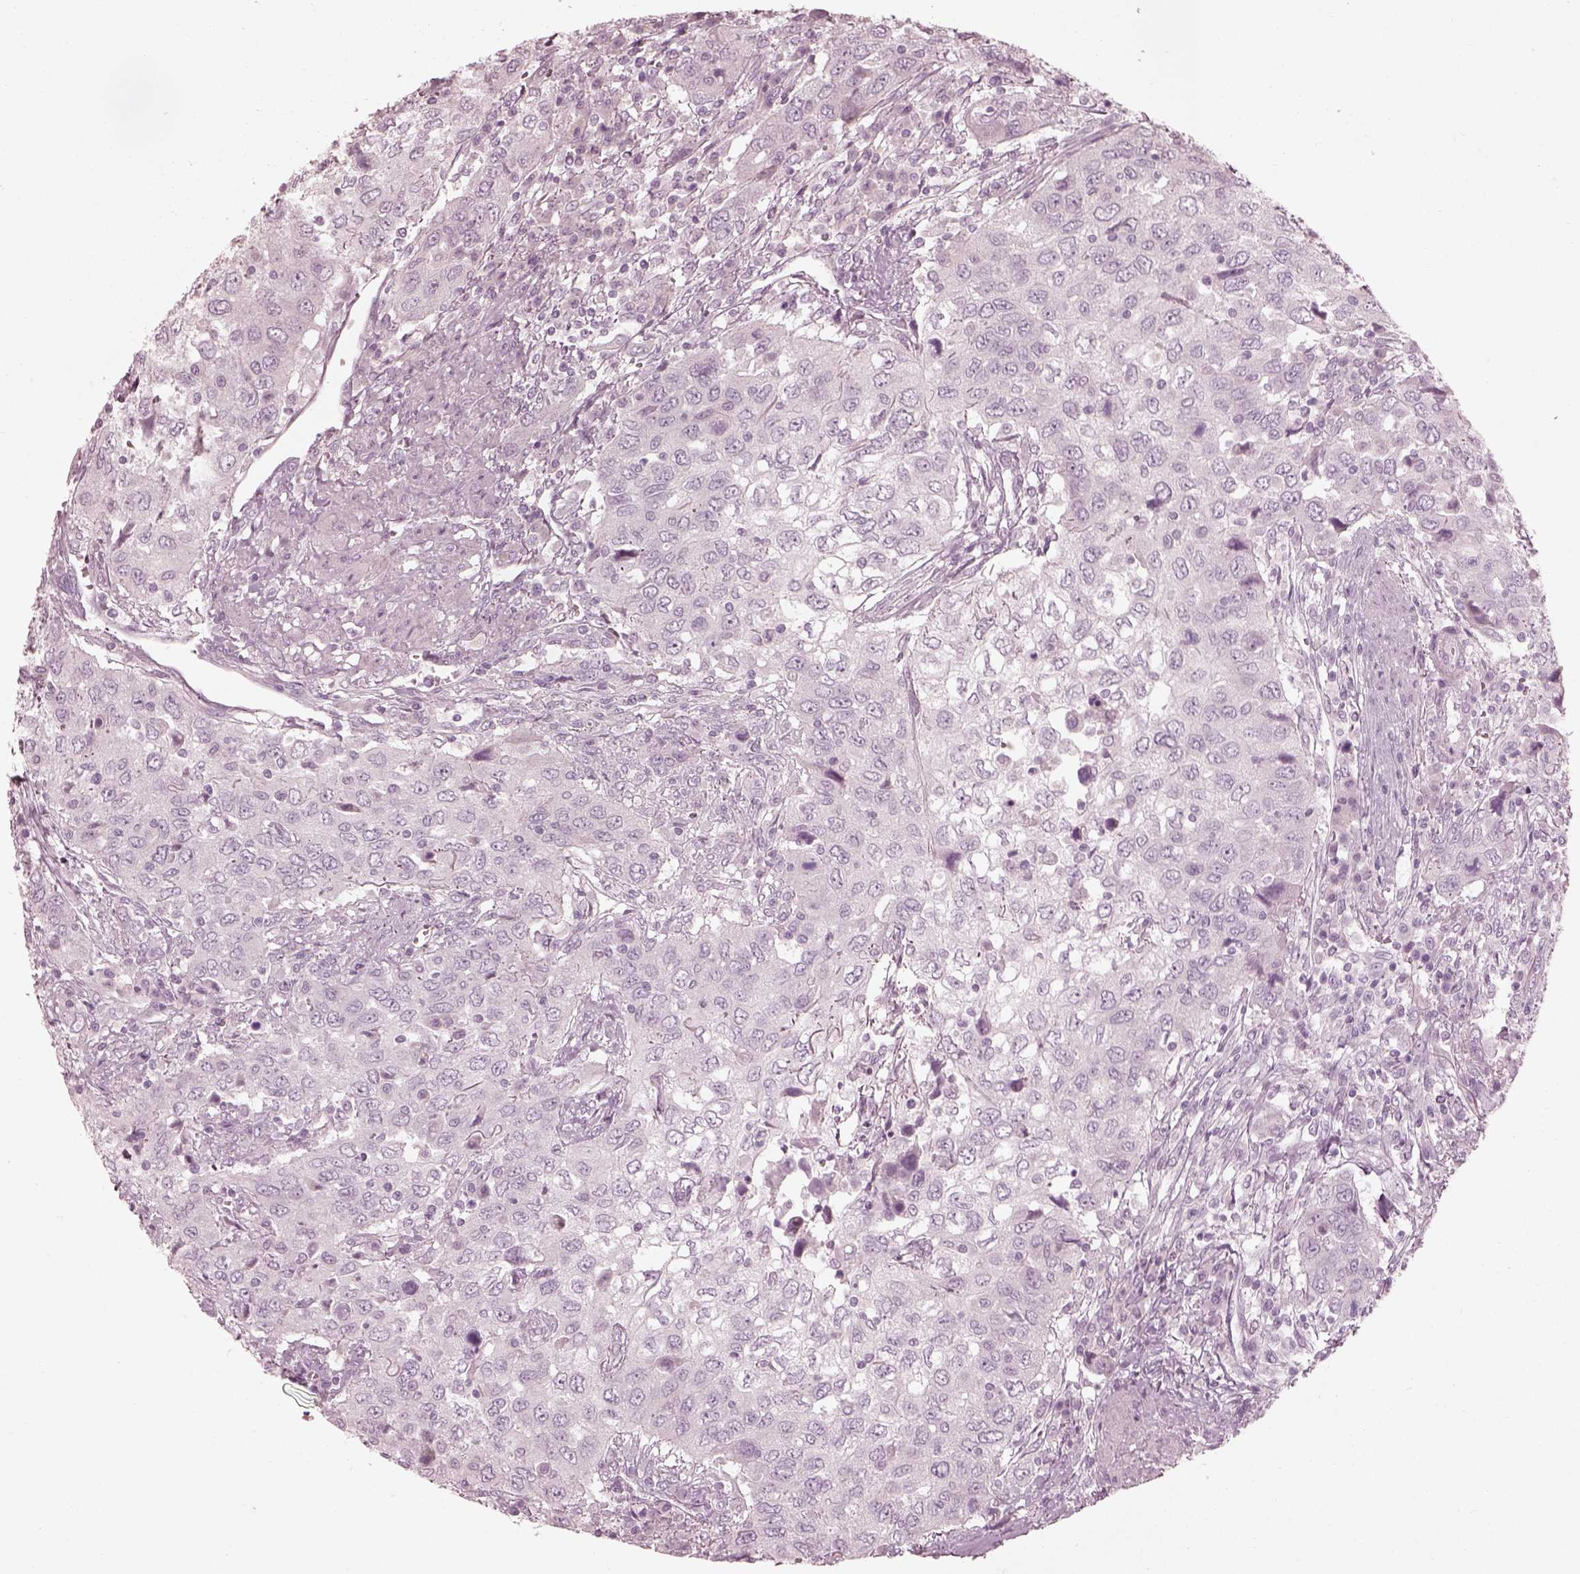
{"staining": {"intensity": "negative", "quantity": "none", "location": "none"}, "tissue": "urothelial cancer", "cell_type": "Tumor cells", "image_type": "cancer", "snomed": [{"axis": "morphology", "description": "Urothelial carcinoma, High grade"}, {"axis": "topography", "description": "Urinary bladder"}], "caption": "This is a micrograph of immunohistochemistry (IHC) staining of urothelial cancer, which shows no staining in tumor cells.", "gene": "SAXO2", "patient": {"sex": "male", "age": 76}}